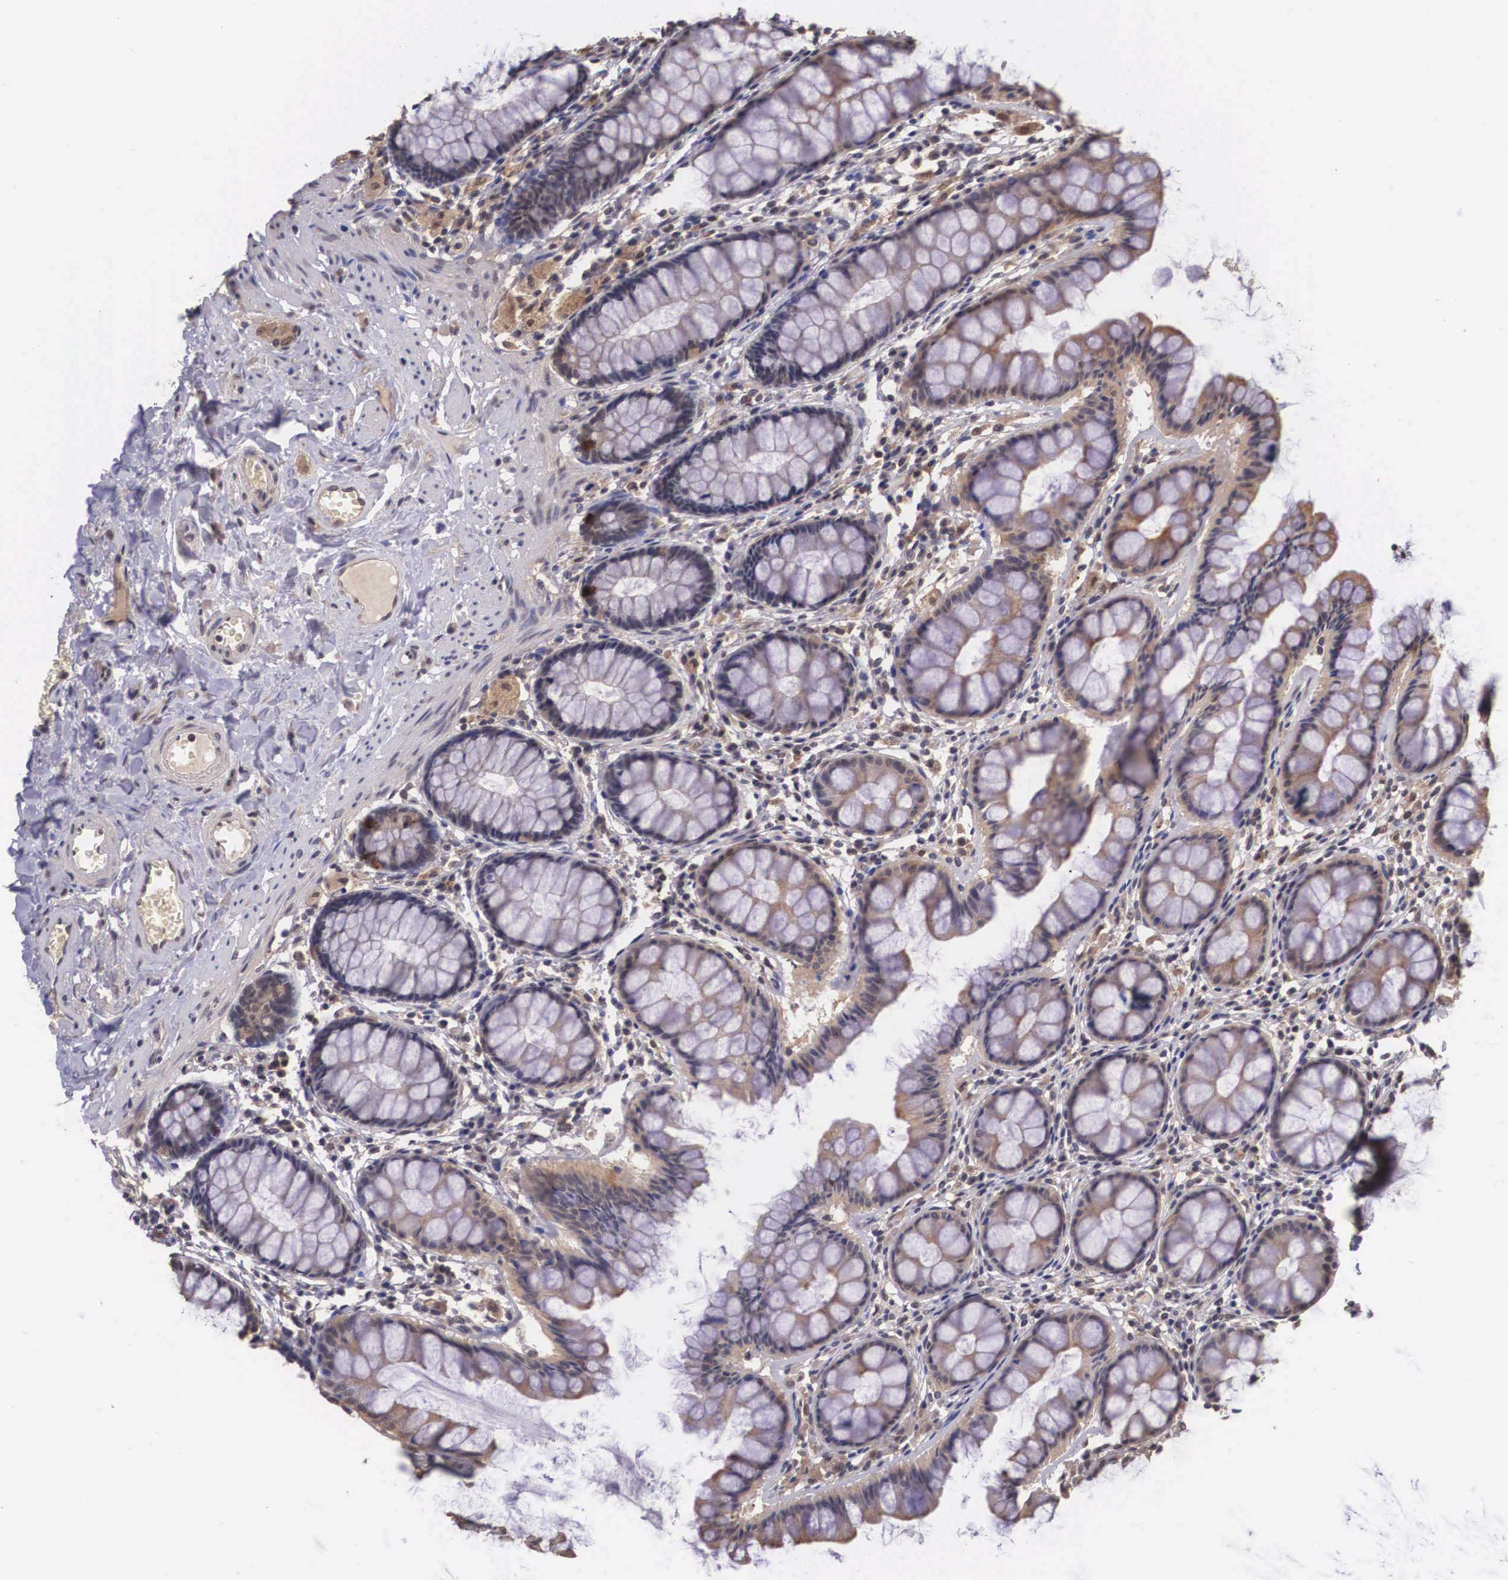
{"staining": {"intensity": "weak", "quantity": "<25%", "location": "cytoplasmic/membranous"}, "tissue": "rectum", "cell_type": "Glandular cells", "image_type": "normal", "snomed": [{"axis": "morphology", "description": "Normal tissue, NOS"}, {"axis": "topography", "description": "Rectum"}], "caption": "Glandular cells are negative for brown protein staining in normal rectum. (DAB (3,3'-diaminobenzidine) IHC visualized using brightfield microscopy, high magnification).", "gene": "VASH1", "patient": {"sex": "male", "age": 86}}